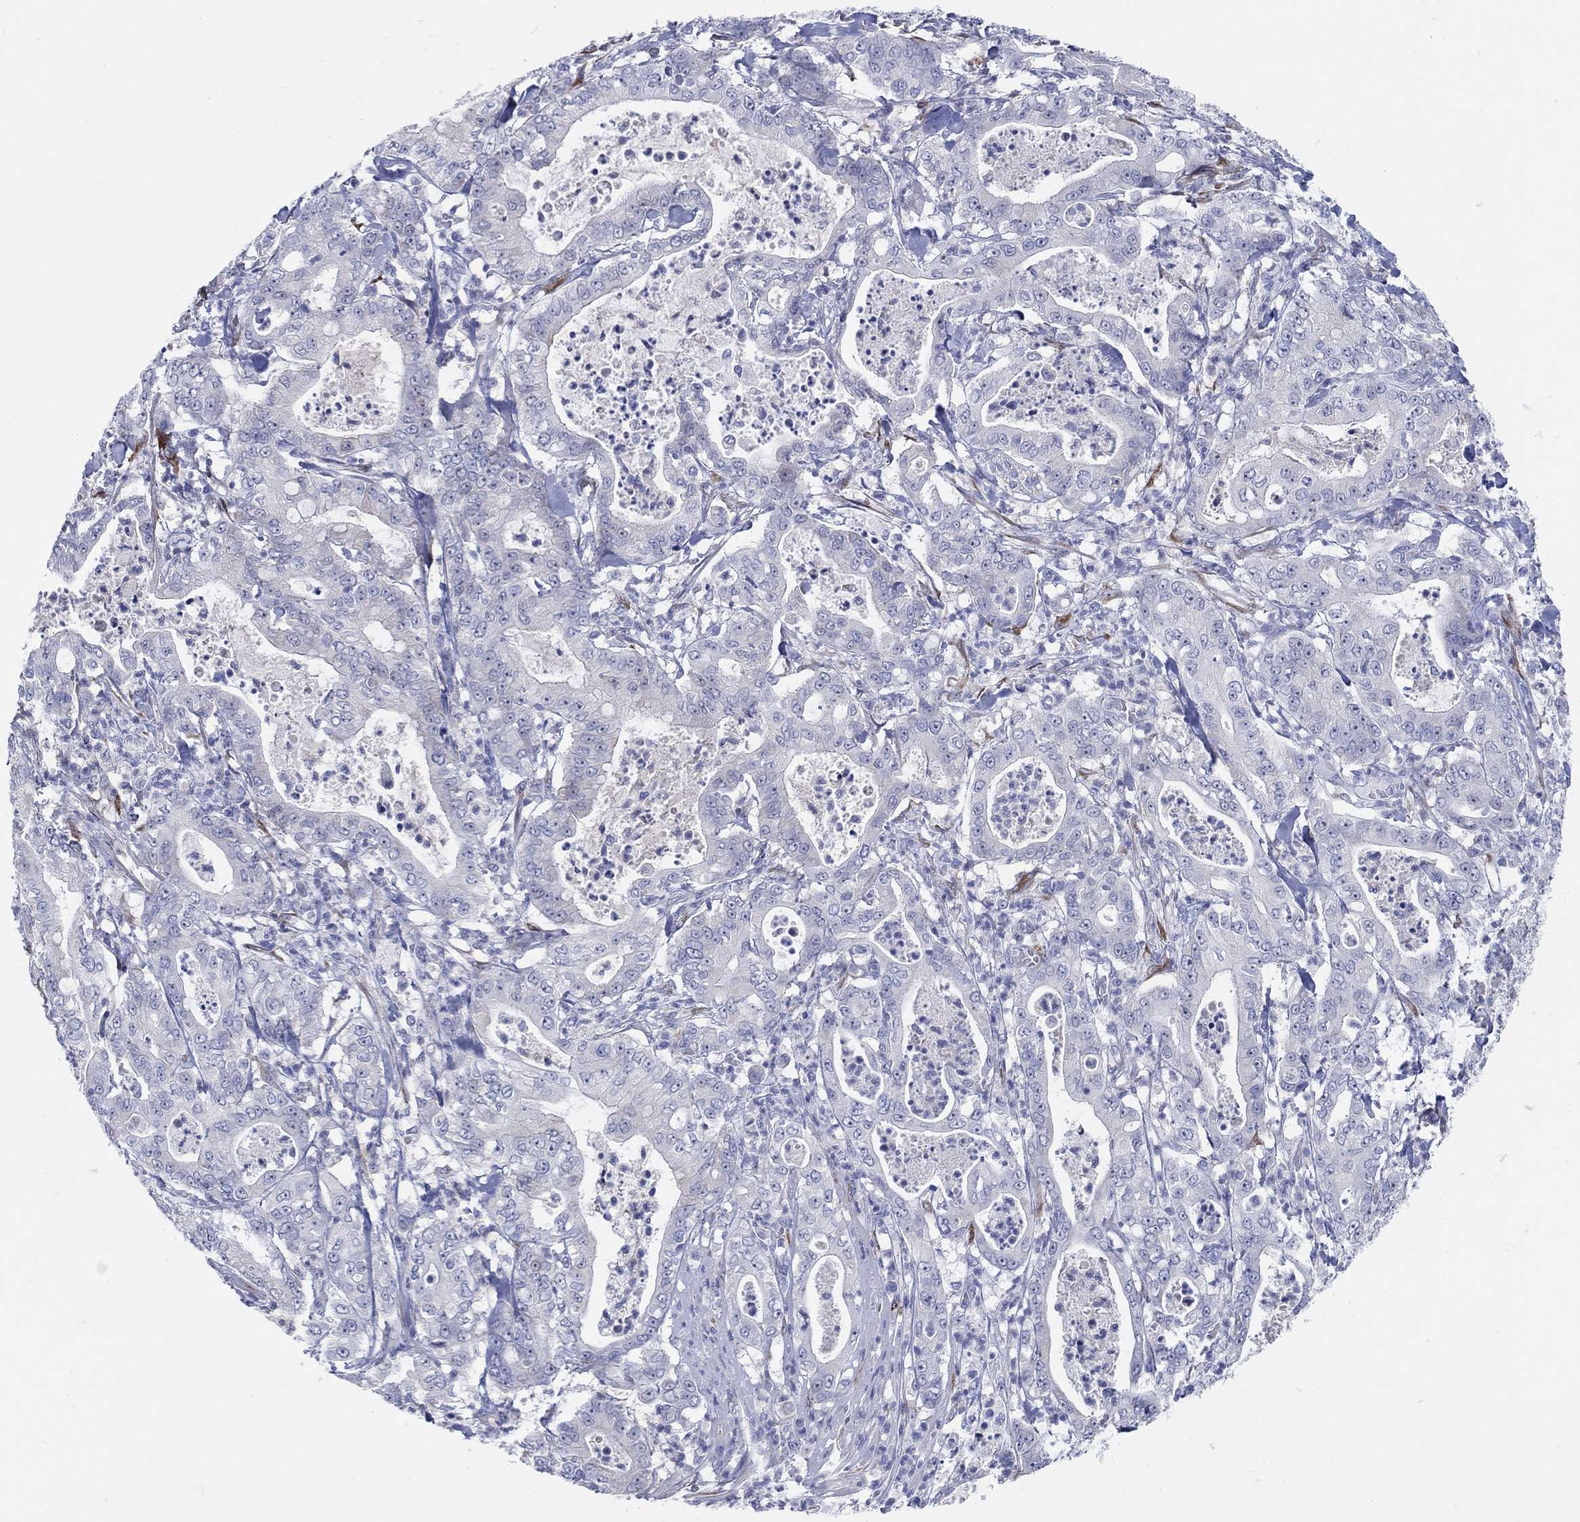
{"staining": {"intensity": "negative", "quantity": "none", "location": "none"}, "tissue": "pancreatic cancer", "cell_type": "Tumor cells", "image_type": "cancer", "snomed": [{"axis": "morphology", "description": "Adenocarcinoma, NOS"}, {"axis": "topography", "description": "Pancreas"}], "caption": "A high-resolution image shows immunohistochemistry staining of adenocarcinoma (pancreatic), which demonstrates no significant positivity in tumor cells.", "gene": "REEP2", "patient": {"sex": "male", "age": 71}}